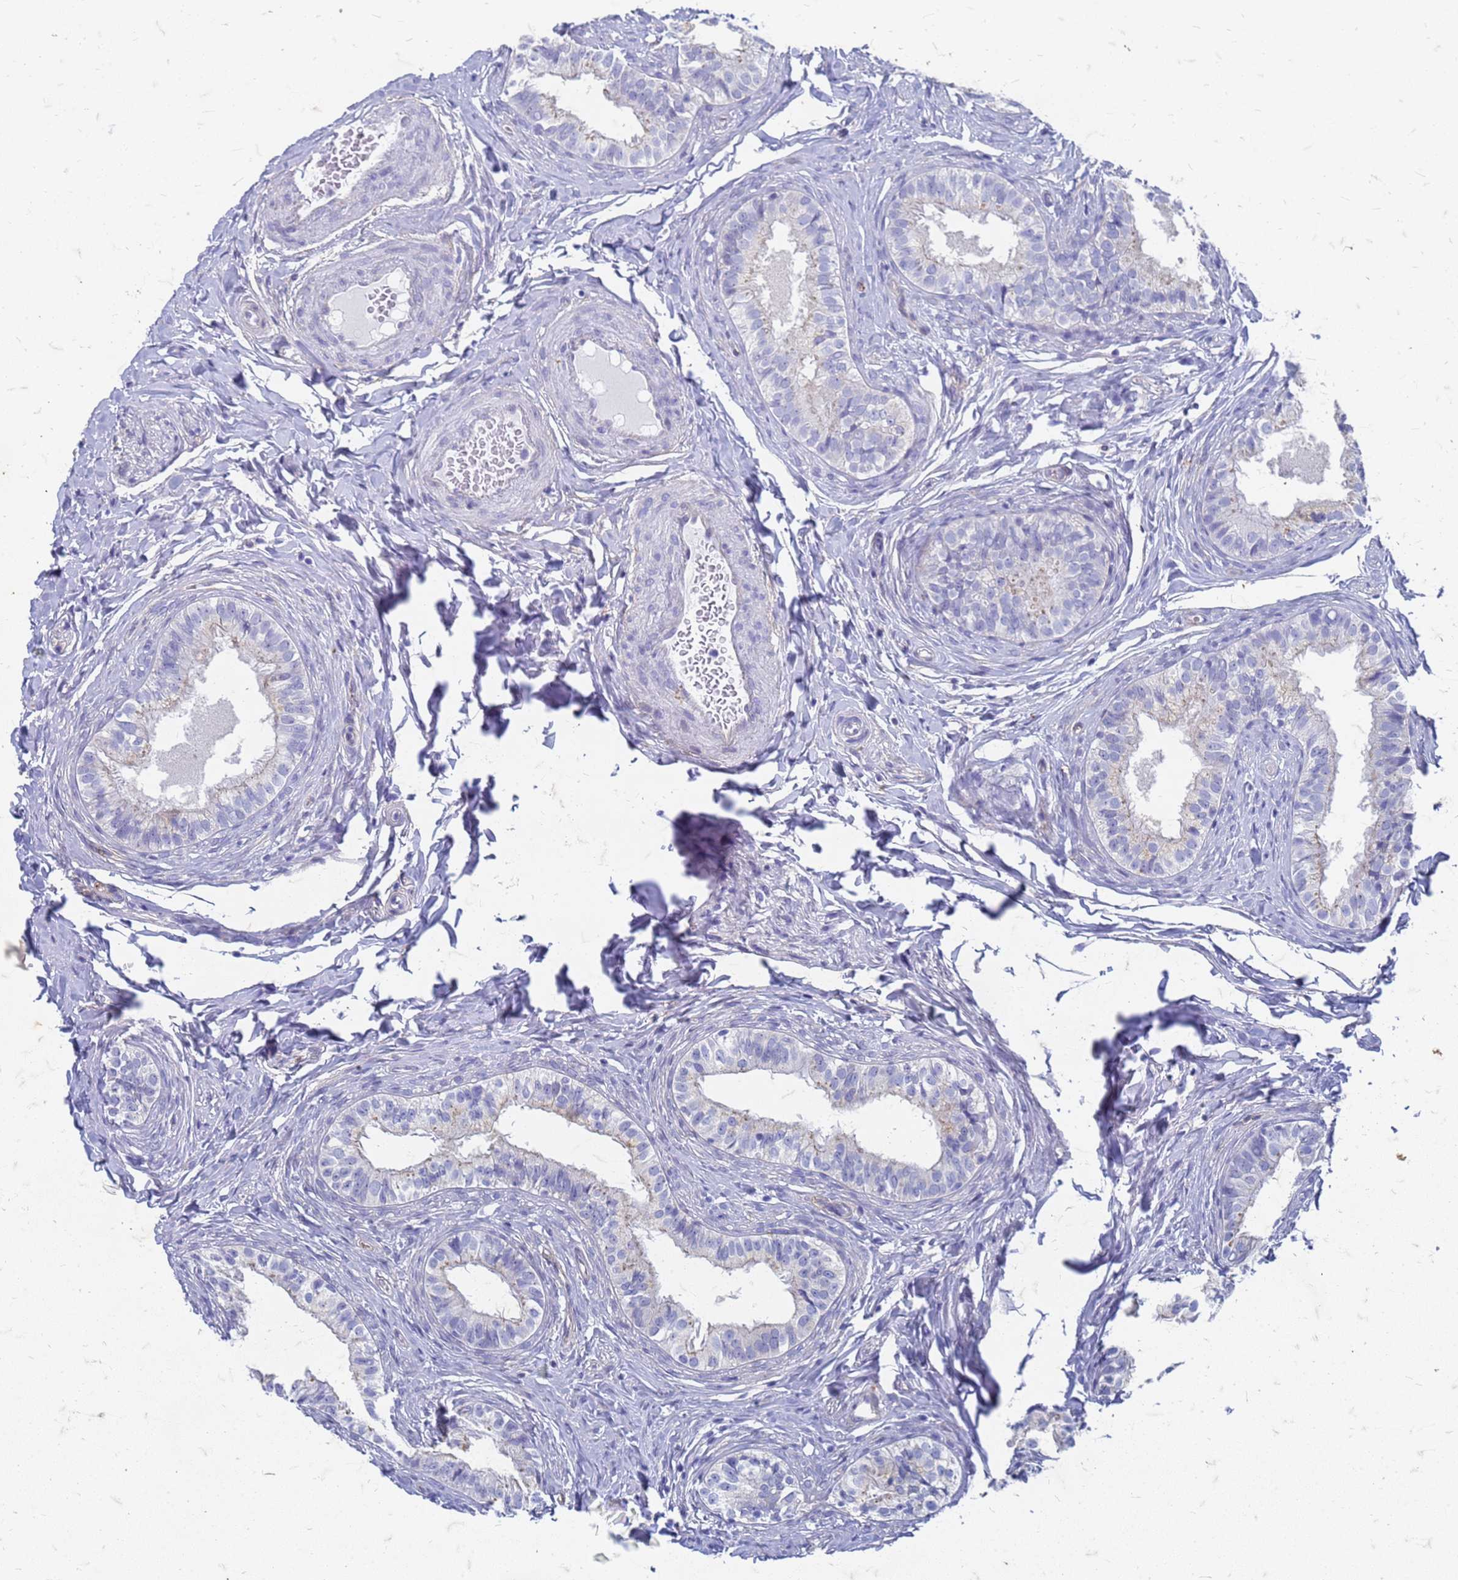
{"staining": {"intensity": "negative", "quantity": "none", "location": "none"}, "tissue": "epididymis", "cell_type": "Glandular cells", "image_type": "normal", "snomed": [{"axis": "morphology", "description": "Normal tissue, NOS"}, {"axis": "topography", "description": "Epididymis"}], "caption": "IHC histopathology image of unremarkable epididymis: human epididymis stained with DAB exhibits no significant protein expression in glandular cells.", "gene": "TRIM64B", "patient": {"sex": "male", "age": 49}}